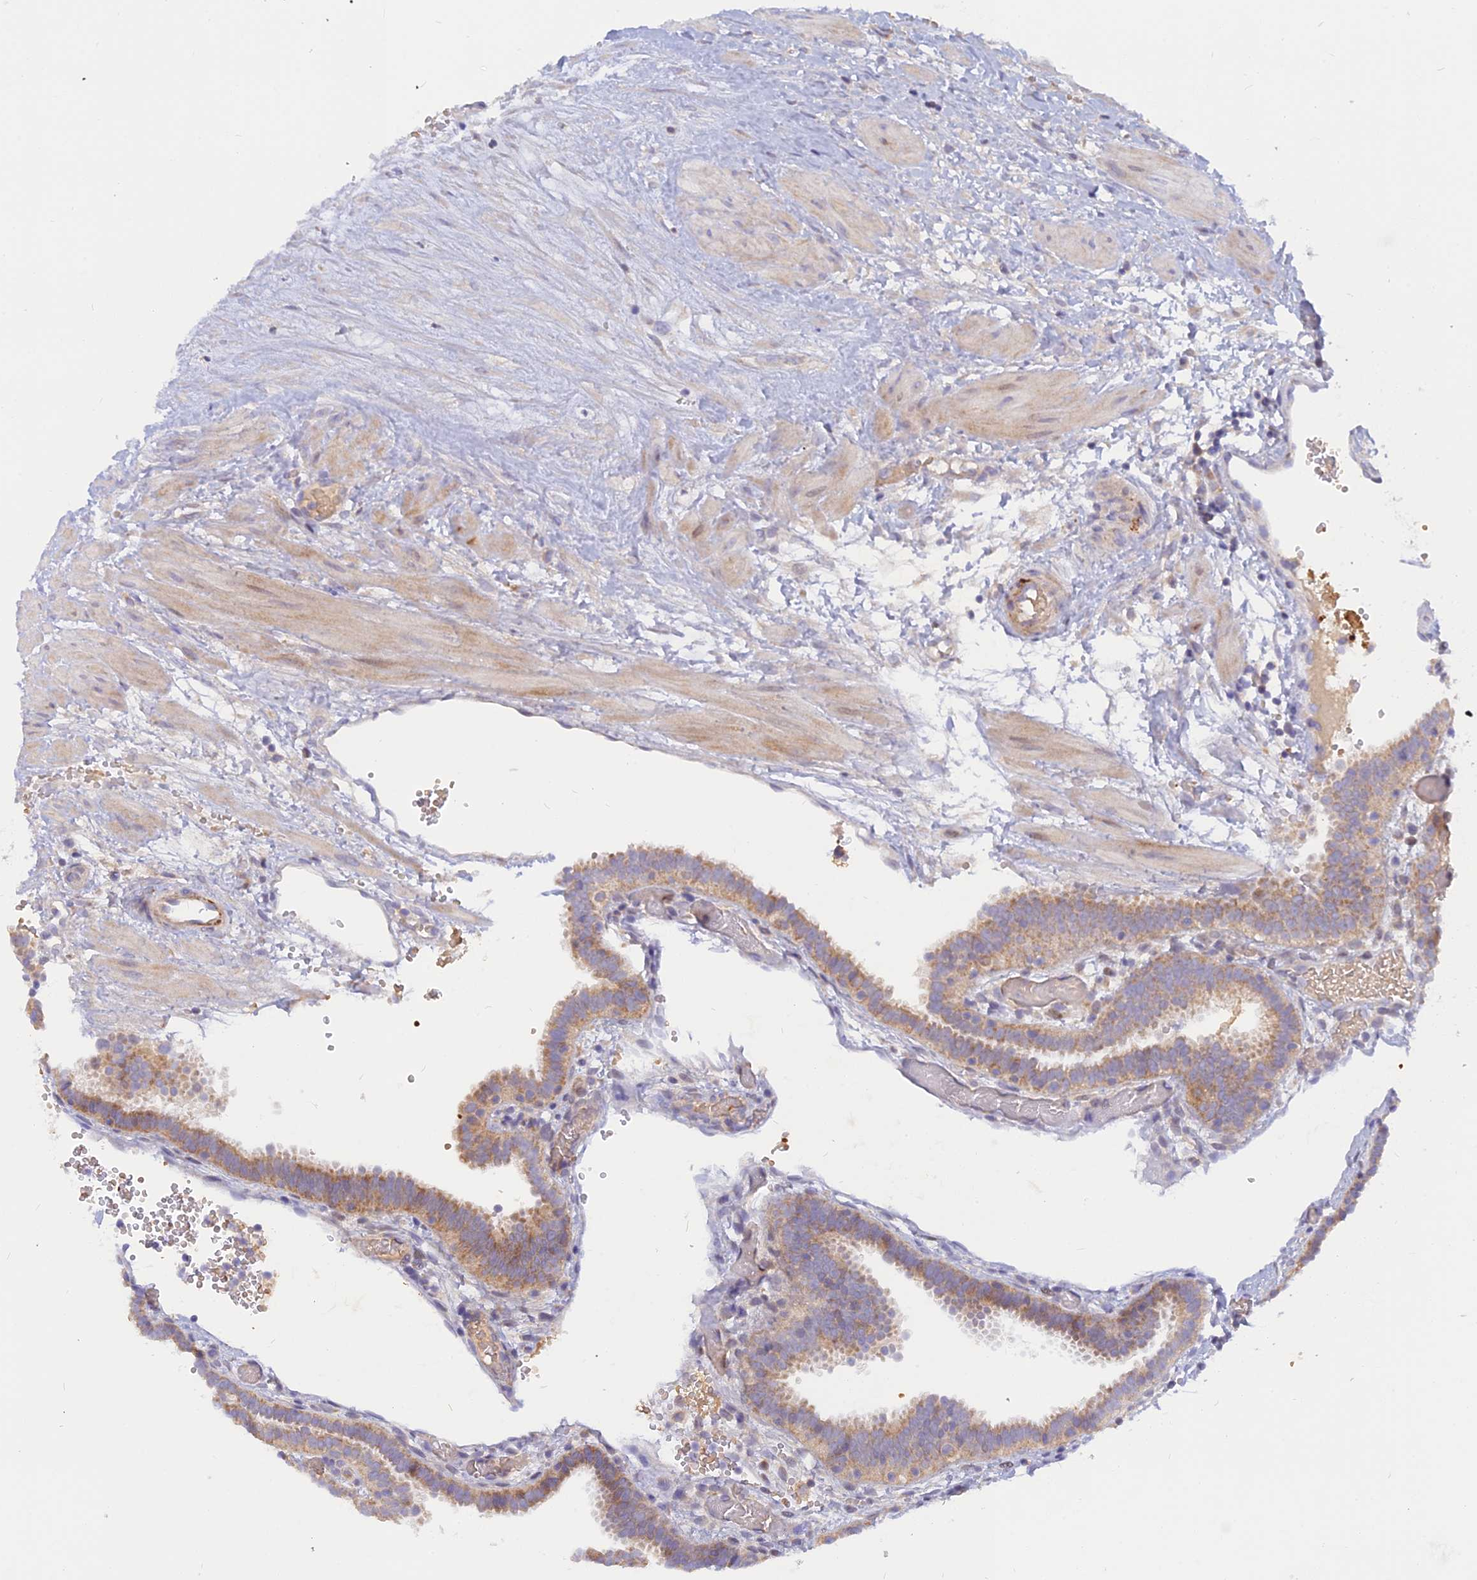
{"staining": {"intensity": "moderate", "quantity": ">75%", "location": "cytoplasmic/membranous"}, "tissue": "fallopian tube", "cell_type": "Glandular cells", "image_type": "normal", "snomed": [{"axis": "morphology", "description": "Normal tissue, NOS"}, {"axis": "topography", "description": "Fallopian tube"}], "caption": "Immunohistochemistry histopathology image of benign fallopian tube: fallopian tube stained using immunohistochemistry (IHC) displays medium levels of moderate protein expression localized specifically in the cytoplasmic/membranous of glandular cells, appearing as a cytoplasmic/membranous brown color.", "gene": "CACNA1B", "patient": {"sex": "female", "age": 37}}